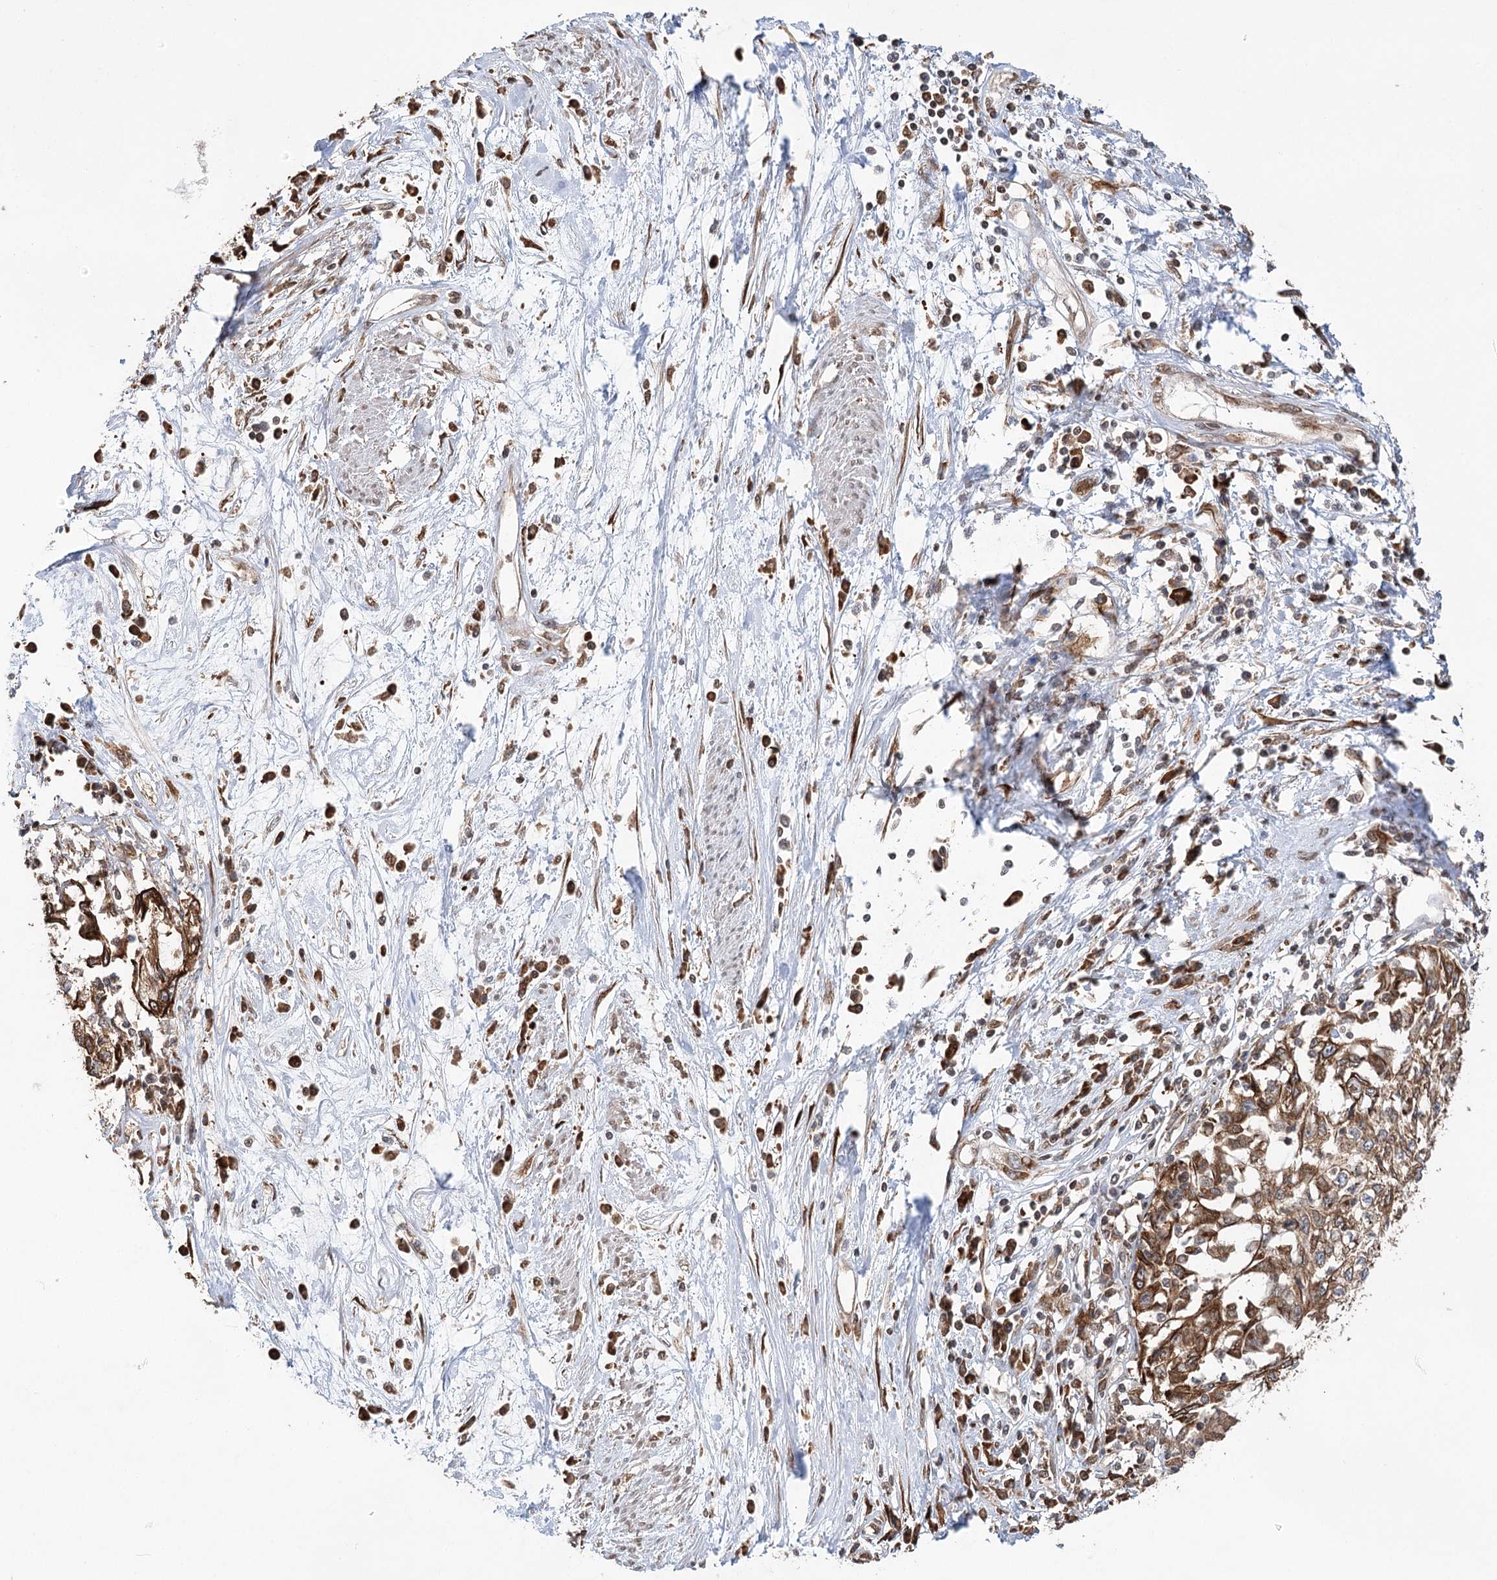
{"staining": {"intensity": "moderate", "quantity": ">75%", "location": "cytoplasmic/membranous"}, "tissue": "cervical cancer", "cell_type": "Tumor cells", "image_type": "cancer", "snomed": [{"axis": "morphology", "description": "Squamous cell carcinoma, NOS"}, {"axis": "topography", "description": "Cervix"}], "caption": "A micrograph showing moderate cytoplasmic/membranous positivity in about >75% of tumor cells in squamous cell carcinoma (cervical), as visualized by brown immunohistochemical staining.", "gene": "DNAJB14", "patient": {"sex": "female", "age": 57}}